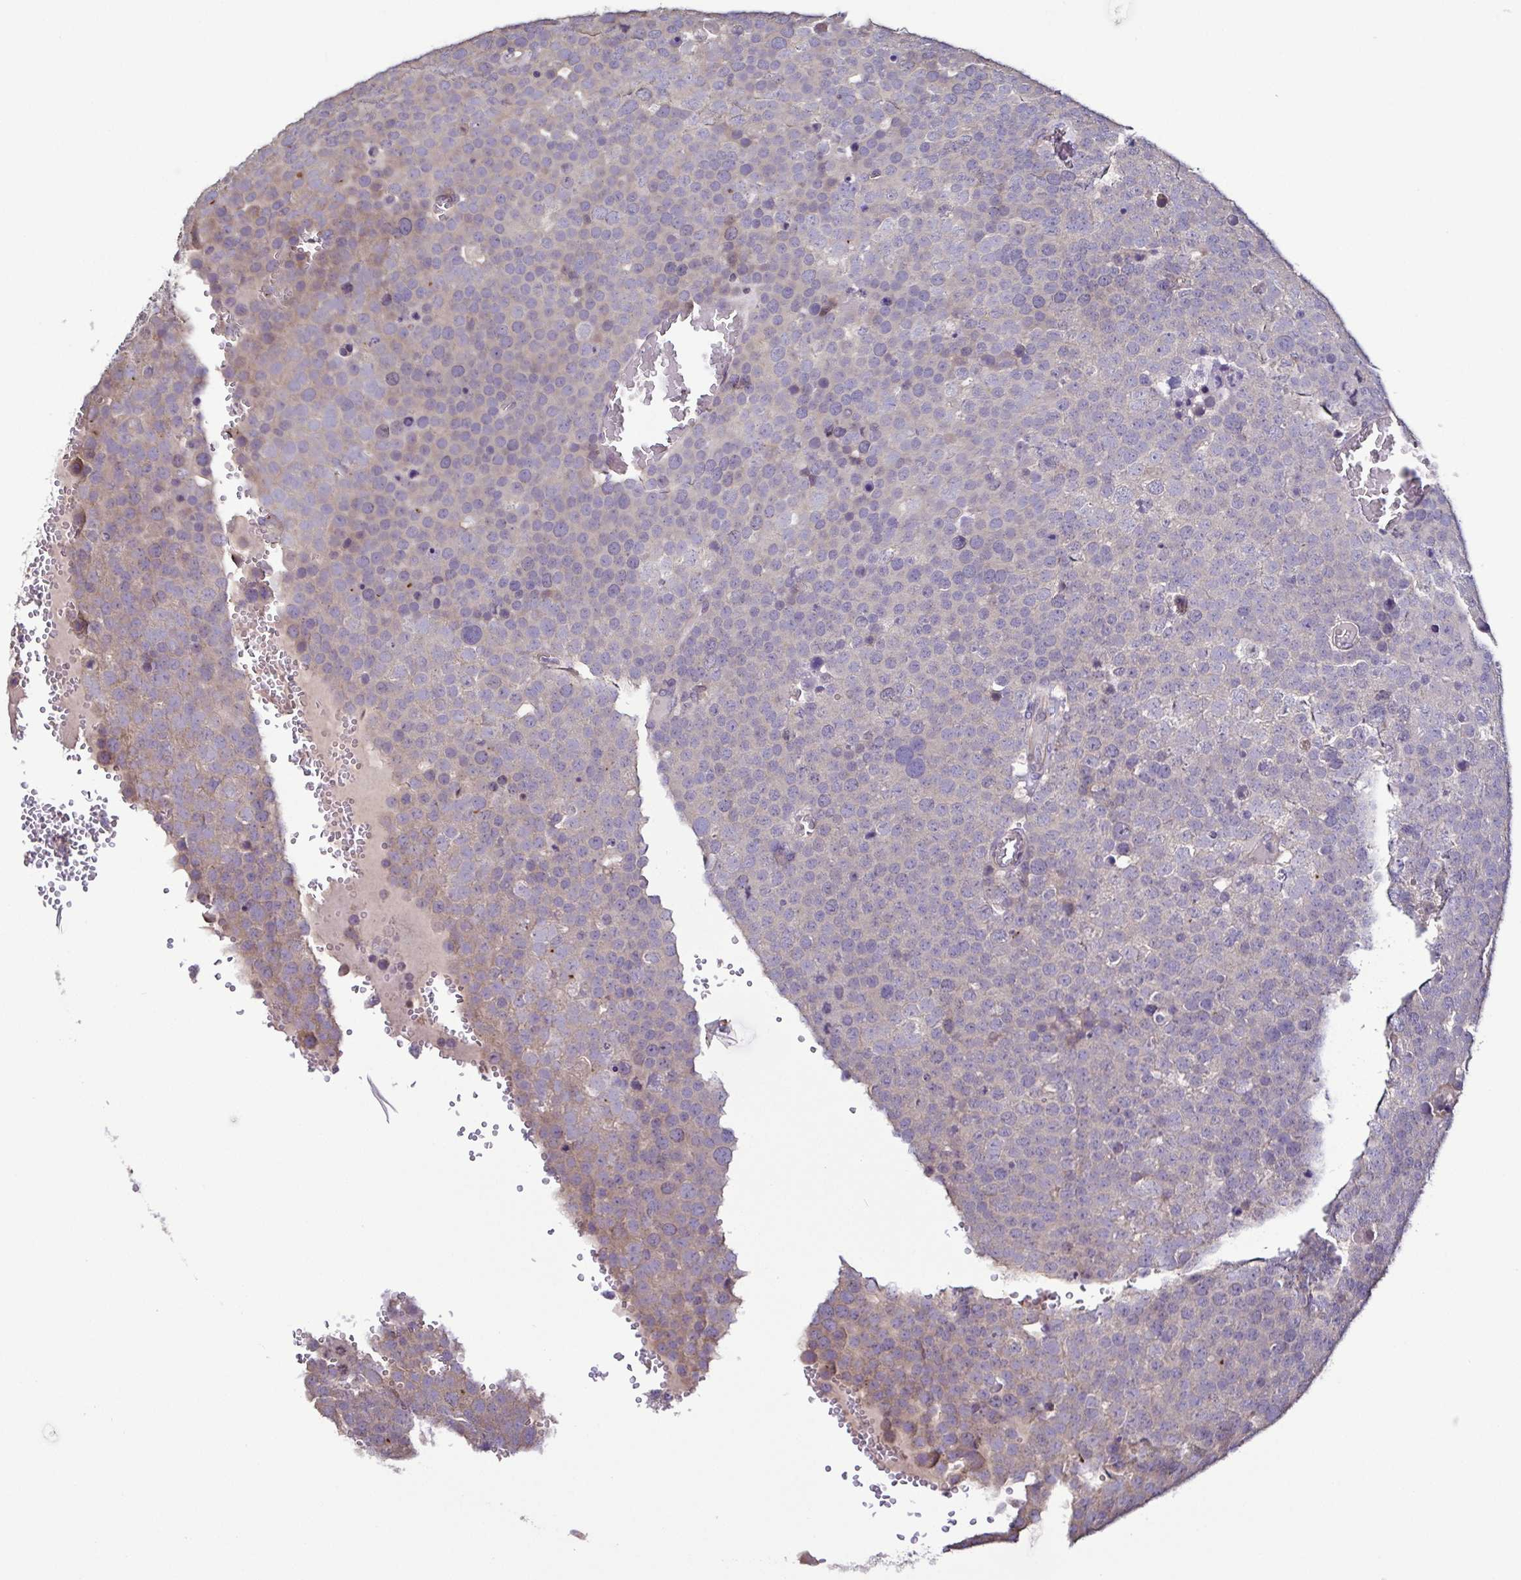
{"staining": {"intensity": "negative", "quantity": "none", "location": "none"}, "tissue": "testis cancer", "cell_type": "Tumor cells", "image_type": "cancer", "snomed": [{"axis": "morphology", "description": "Seminoma, NOS"}, {"axis": "topography", "description": "Testis"}], "caption": "Immunohistochemistry micrograph of neoplastic tissue: seminoma (testis) stained with DAB (3,3'-diaminobenzidine) displays no significant protein staining in tumor cells. (IHC, brightfield microscopy, high magnification).", "gene": "LMOD2", "patient": {"sex": "male", "age": 71}}